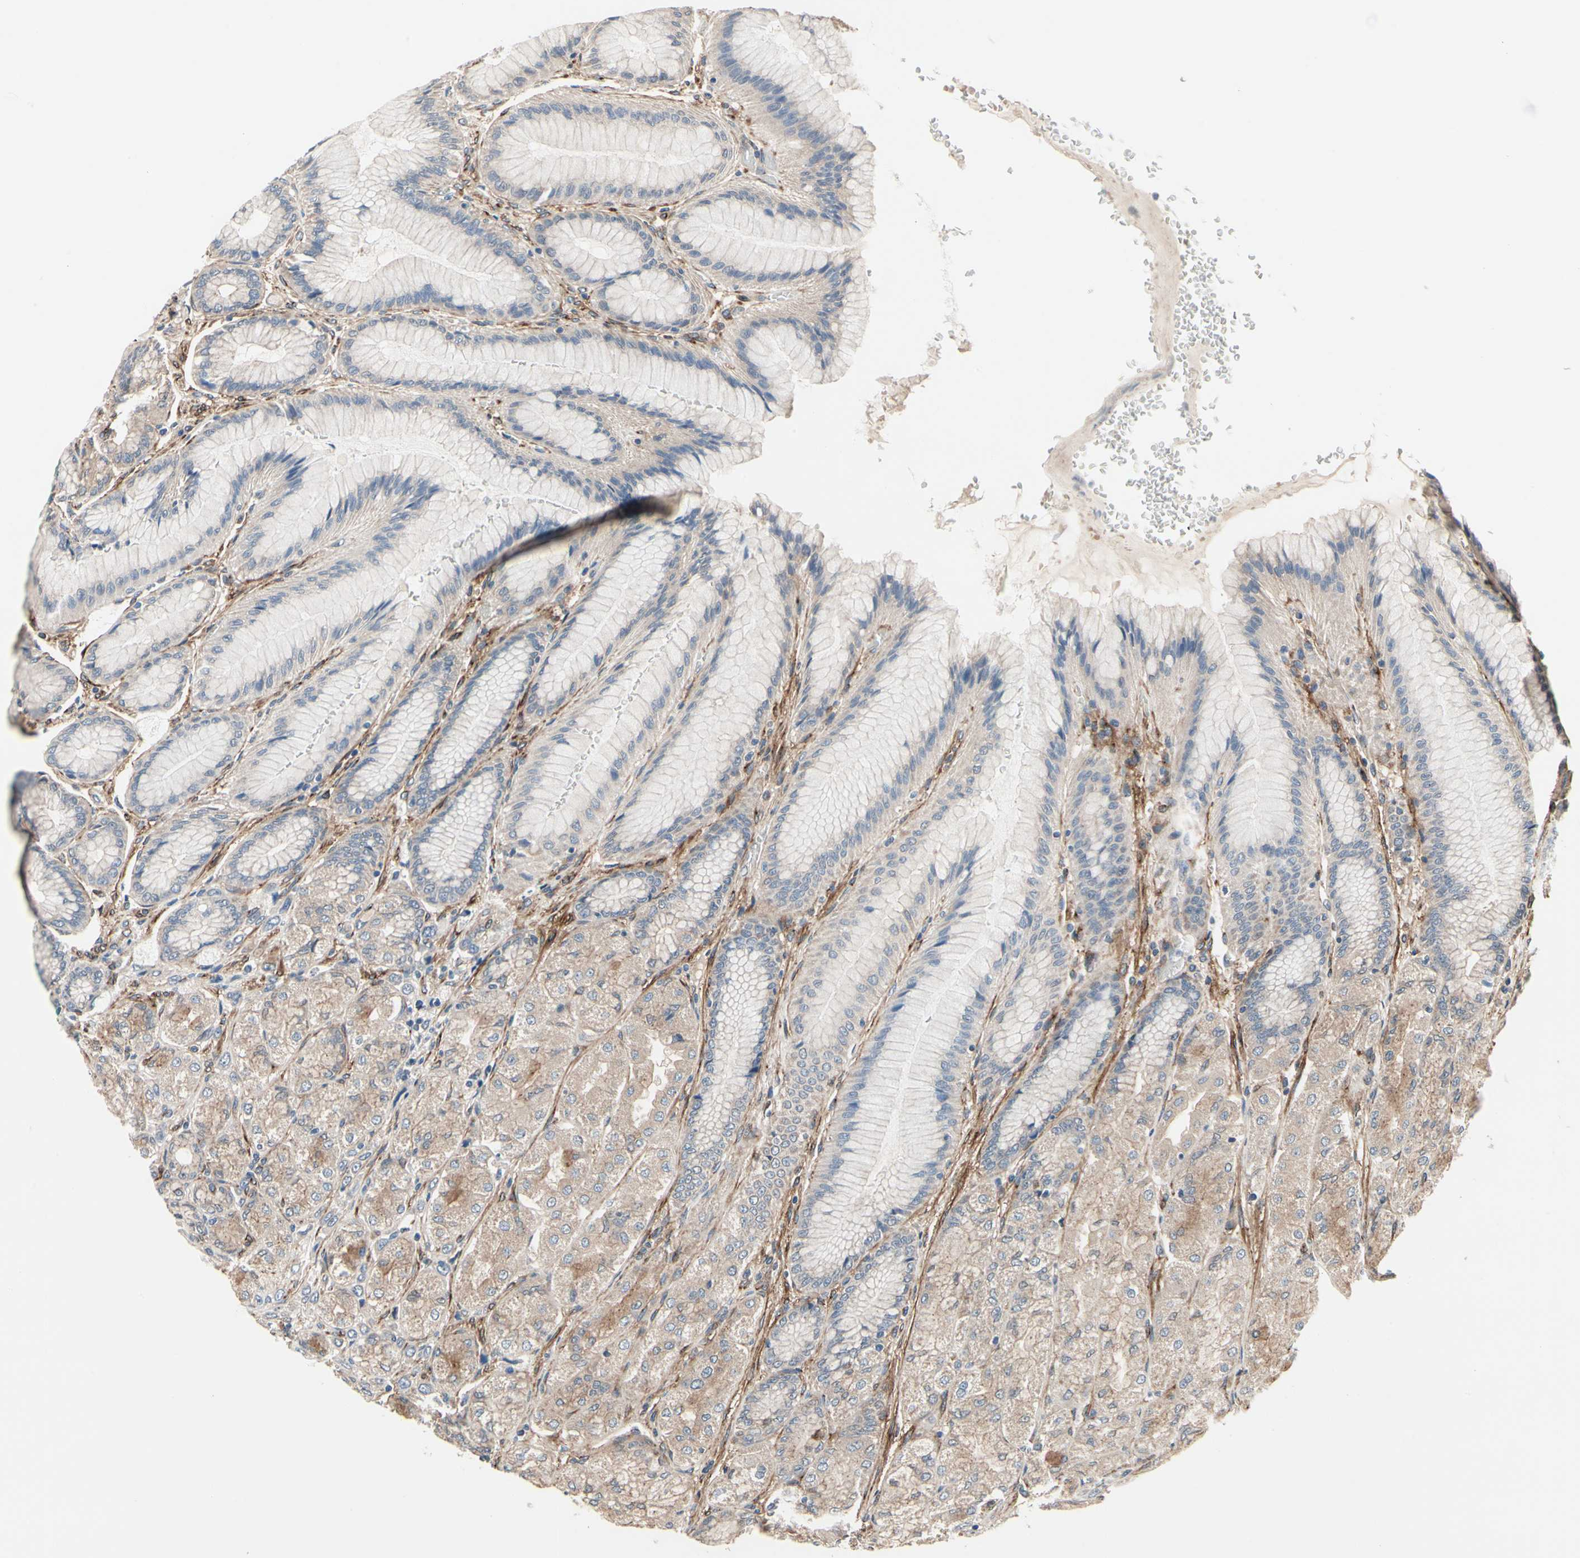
{"staining": {"intensity": "moderate", "quantity": "<25%", "location": "cytoplasmic/membranous"}, "tissue": "stomach", "cell_type": "Glandular cells", "image_type": "normal", "snomed": [{"axis": "morphology", "description": "Normal tissue, NOS"}, {"axis": "morphology", "description": "Adenocarcinoma, NOS"}, {"axis": "topography", "description": "Stomach"}, {"axis": "topography", "description": "Stomach, lower"}], "caption": "This image reveals immunohistochemistry staining of benign human stomach, with low moderate cytoplasmic/membranous positivity in approximately <25% of glandular cells.", "gene": "PRKAR2B", "patient": {"sex": "female", "age": 65}}